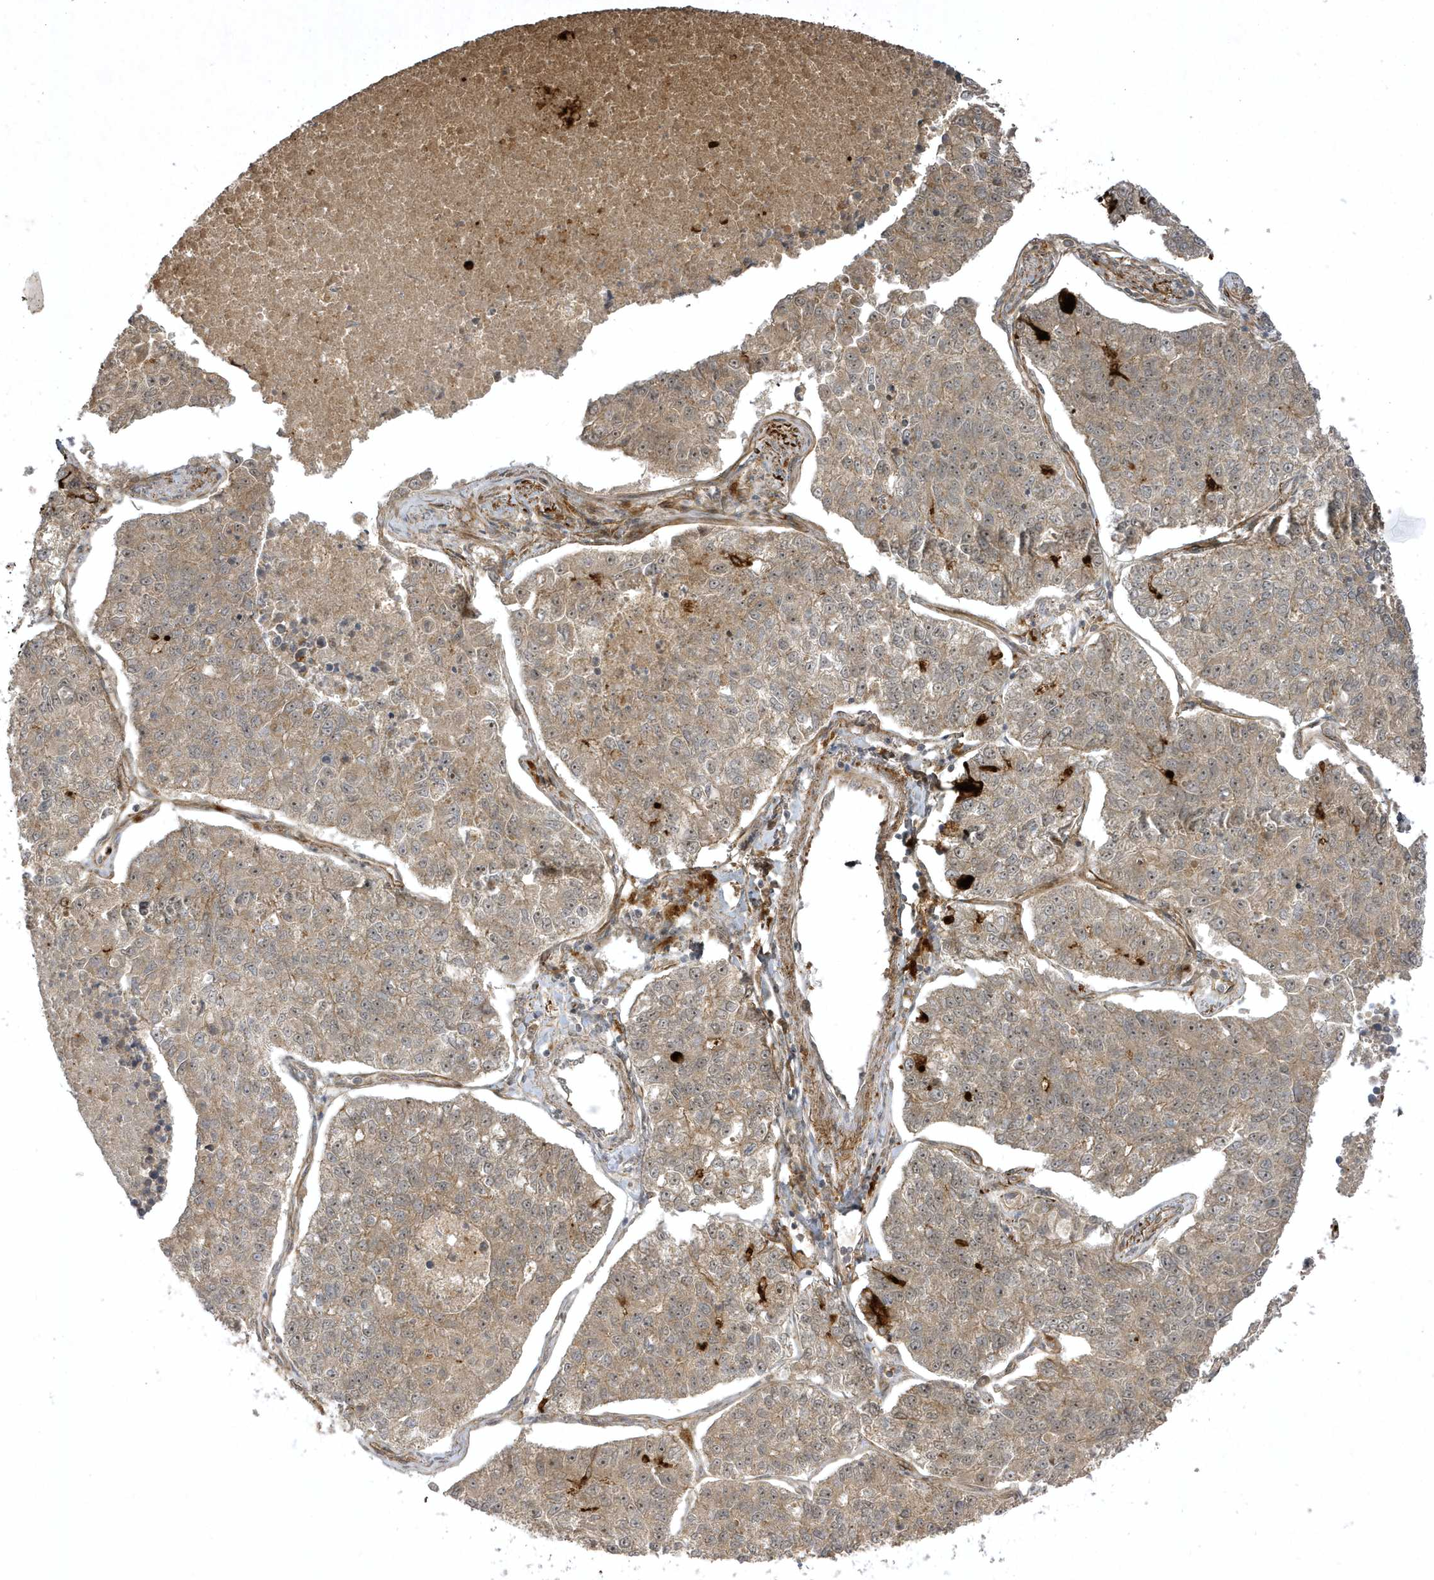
{"staining": {"intensity": "weak", "quantity": ">75%", "location": "cytoplasmic/membranous"}, "tissue": "lung cancer", "cell_type": "Tumor cells", "image_type": "cancer", "snomed": [{"axis": "morphology", "description": "Adenocarcinoma, NOS"}, {"axis": "topography", "description": "Lung"}], "caption": "Protein staining of lung cancer (adenocarcinoma) tissue shows weak cytoplasmic/membranous expression in about >75% of tumor cells.", "gene": "FAM83C", "patient": {"sex": "male", "age": 49}}